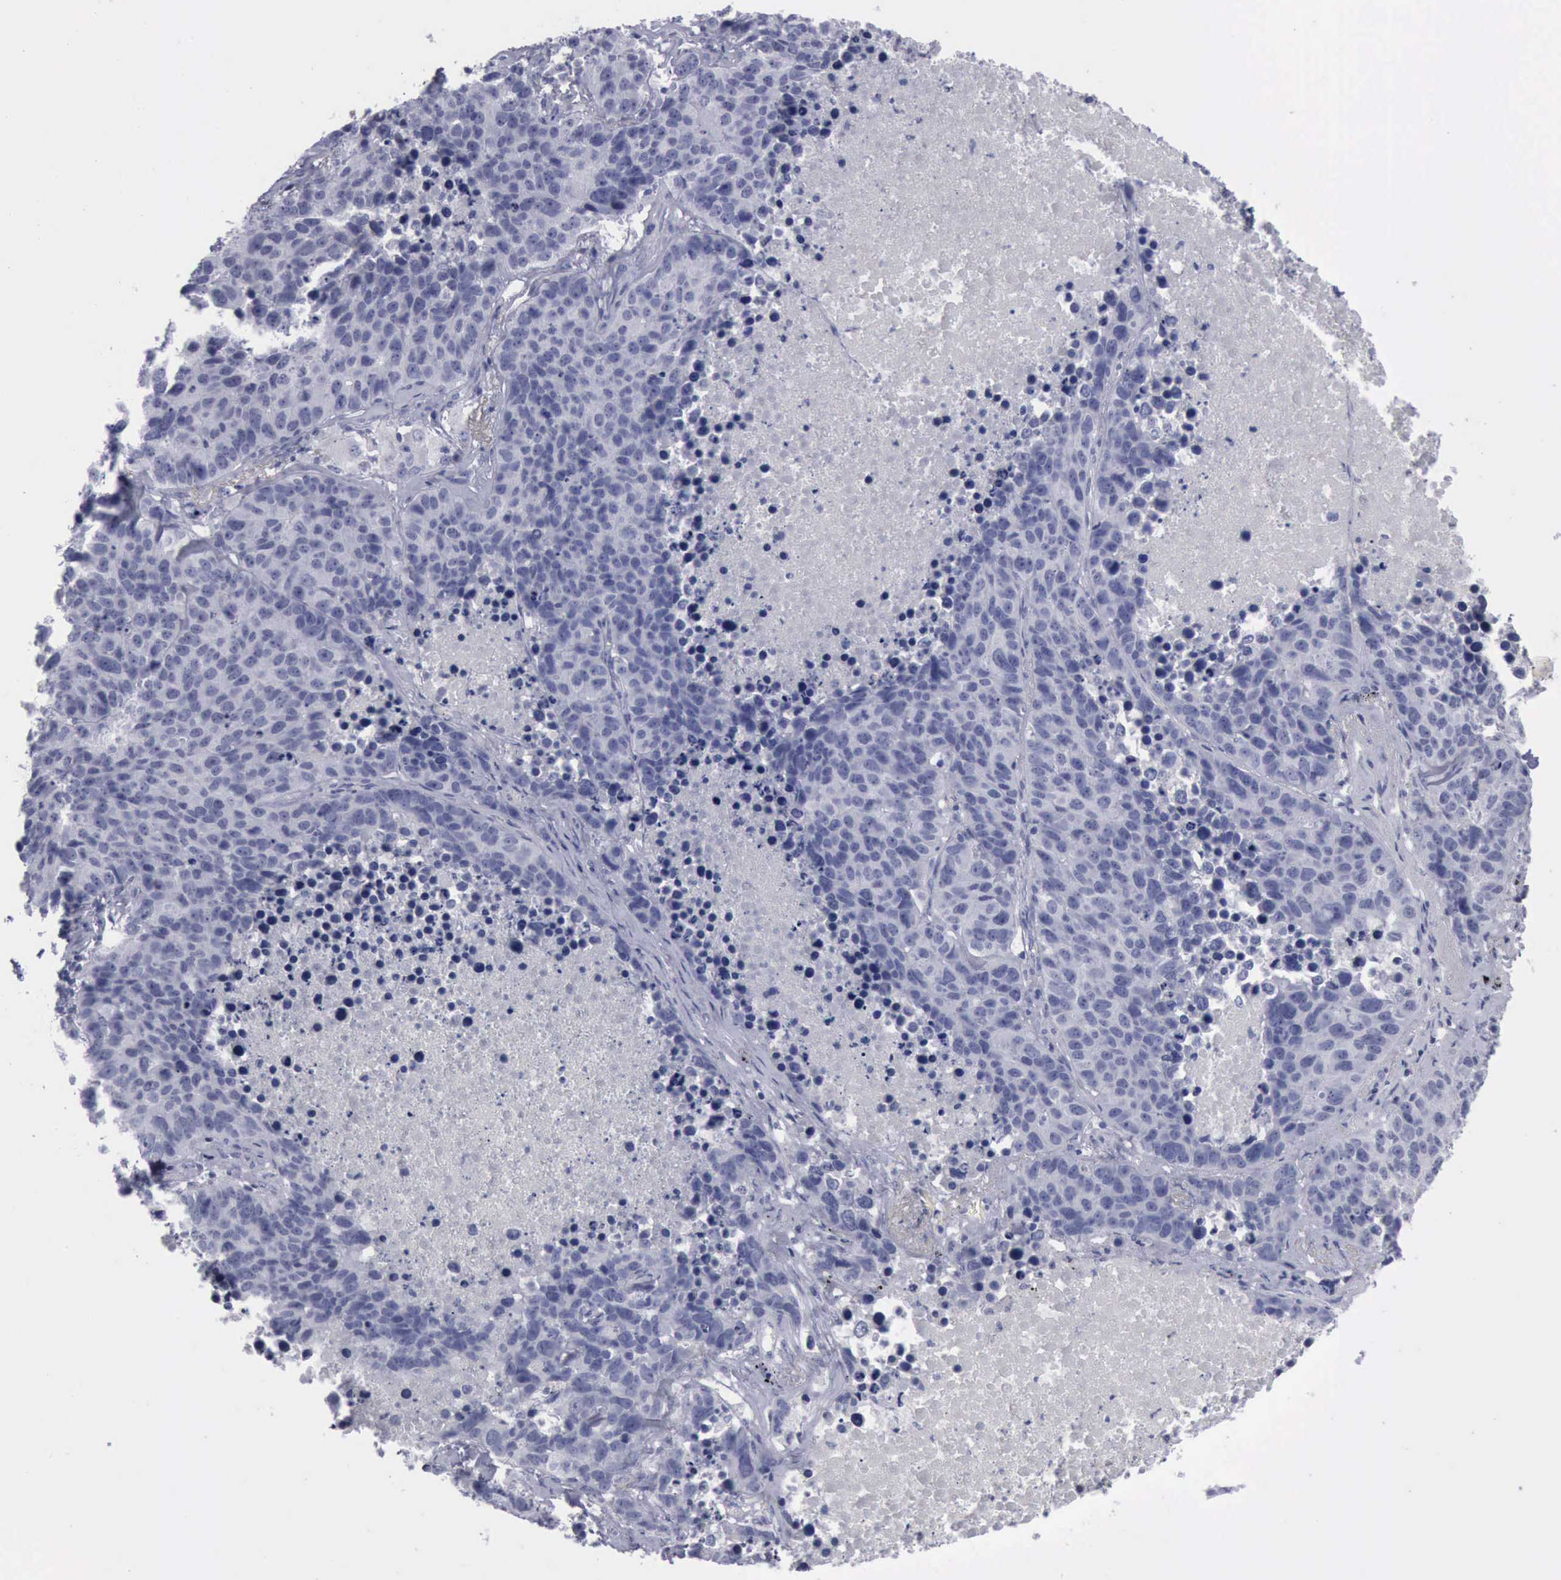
{"staining": {"intensity": "negative", "quantity": "none", "location": "none"}, "tissue": "lung cancer", "cell_type": "Tumor cells", "image_type": "cancer", "snomed": [{"axis": "morphology", "description": "Carcinoid, malignant, NOS"}, {"axis": "topography", "description": "Lung"}], "caption": "Carcinoid (malignant) (lung) stained for a protein using immunohistochemistry (IHC) shows no positivity tumor cells.", "gene": "KRT13", "patient": {"sex": "male", "age": 60}}